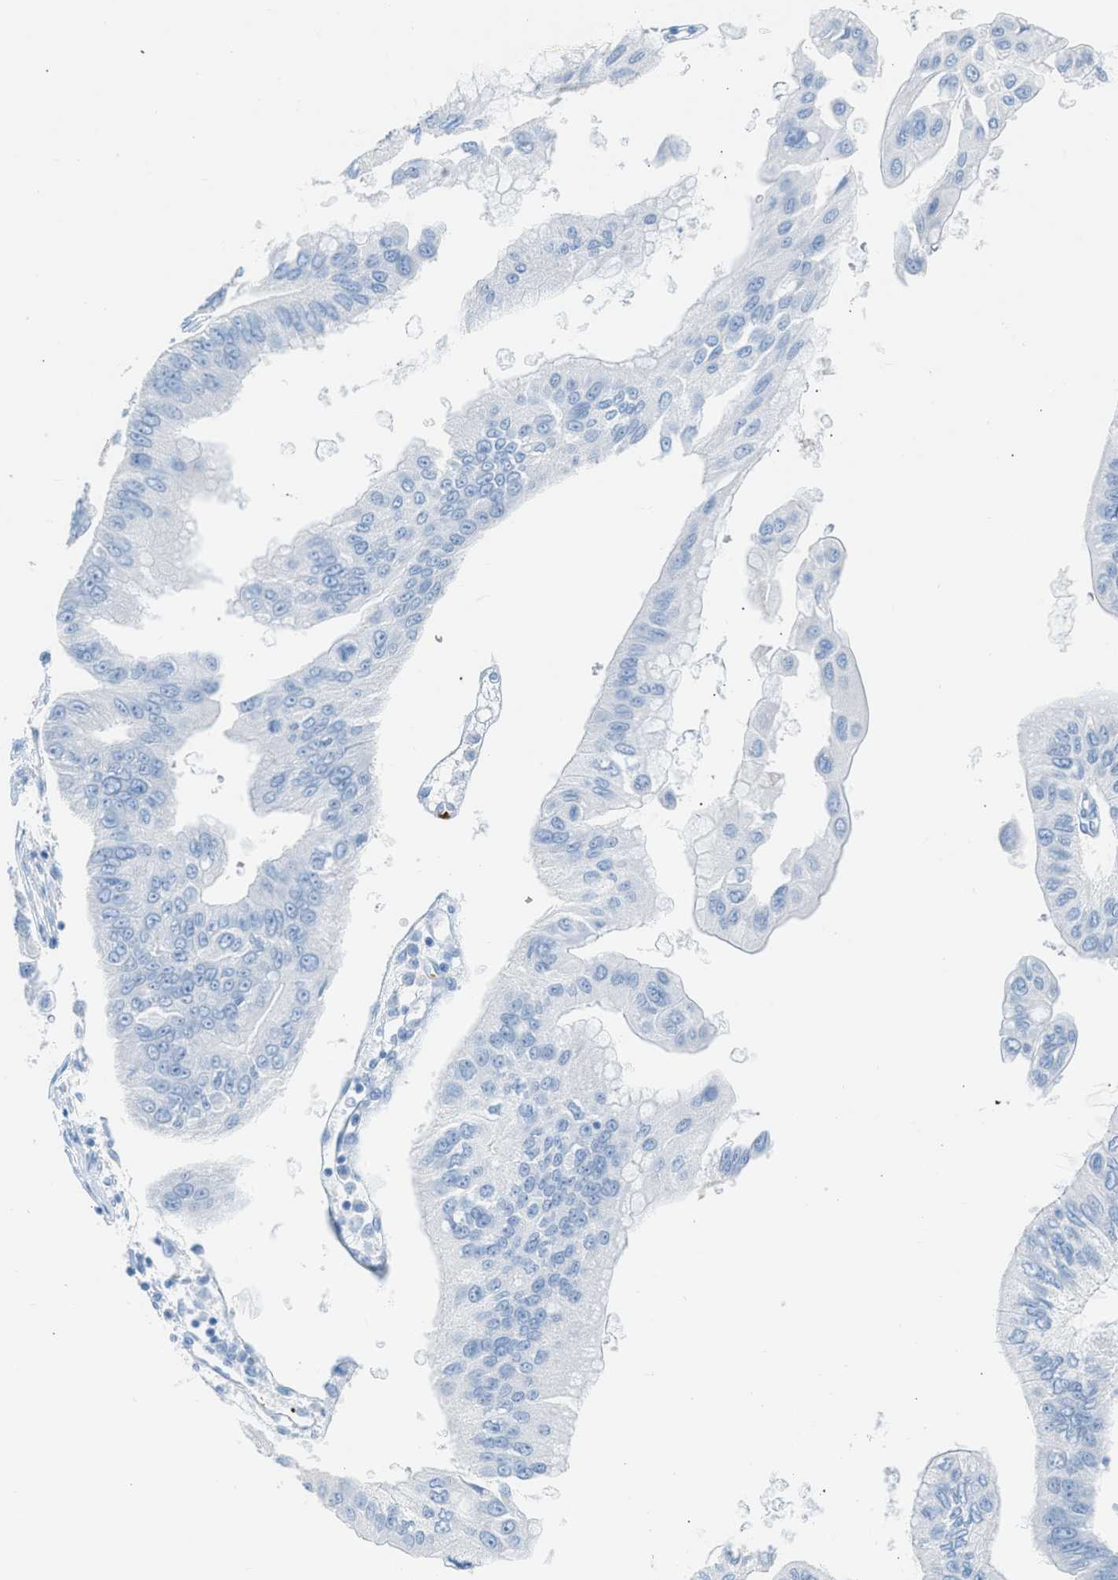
{"staining": {"intensity": "negative", "quantity": "none", "location": "none"}, "tissue": "pancreatic cancer", "cell_type": "Tumor cells", "image_type": "cancer", "snomed": [{"axis": "morphology", "description": "Adenocarcinoma, NOS"}, {"axis": "topography", "description": "Pancreas"}], "caption": "There is no significant expression in tumor cells of pancreatic cancer. The staining is performed using DAB (3,3'-diaminobenzidine) brown chromogen with nuclei counter-stained in using hematoxylin.", "gene": "FAIM2", "patient": {"sex": "female", "age": 77}}